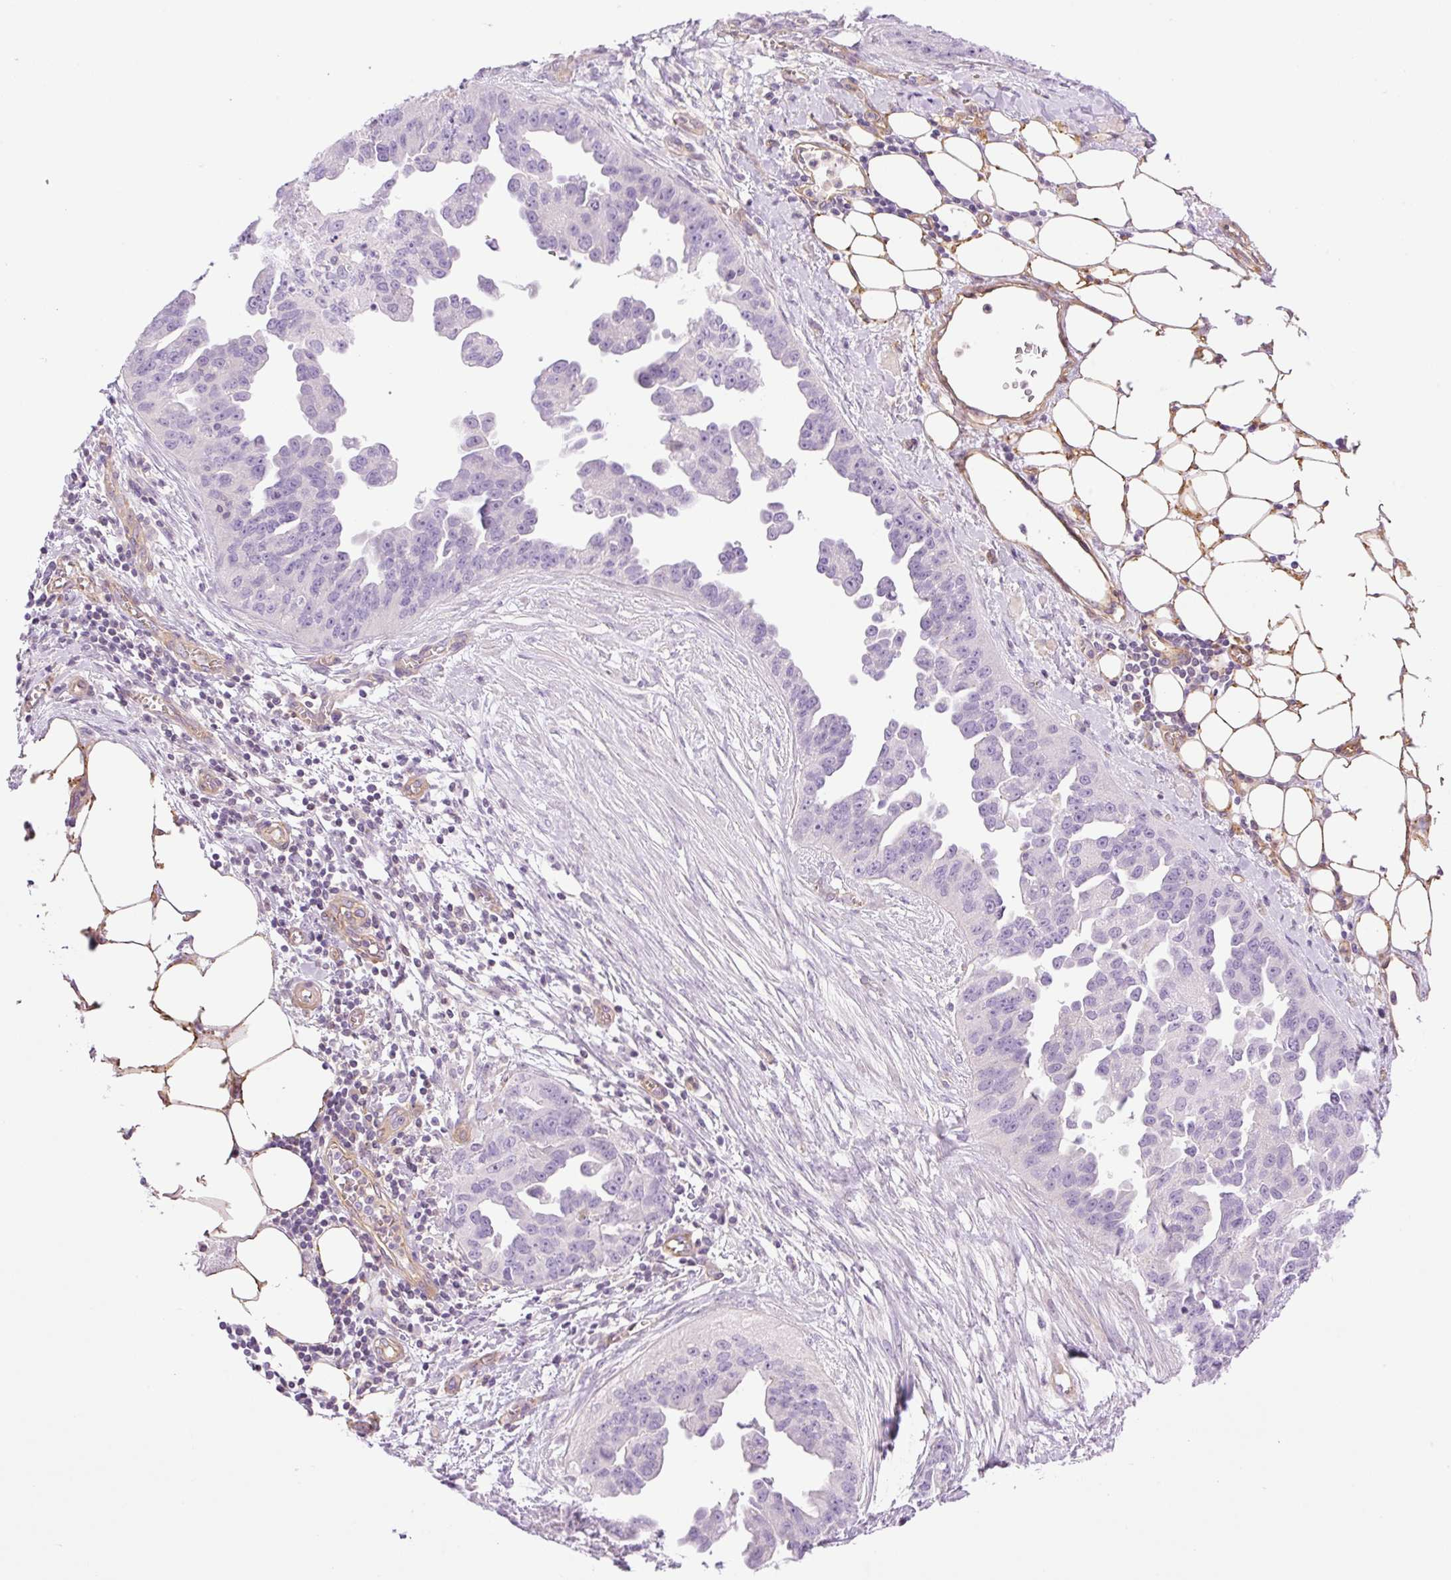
{"staining": {"intensity": "negative", "quantity": "none", "location": "none"}, "tissue": "ovarian cancer", "cell_type": "Tumor cells", "image_type": "cancer", "snomed": [{"axis": "morphology", "description": "Cystadenocarcinoma, serous, NOS"}, {"axis": "topography", "description": "Ovary"}], "caption": "A high-resolution photomicrograph shows IHC staining of ovarian cancer (serous cystadenocarcinoma), which shows no significant staining in tumor cells. (Immunohistochemistry (ihc), brightfield microscopy, high magnification).", "gene": "EHD3", "patient": {"sex": "female", "age": 75}}